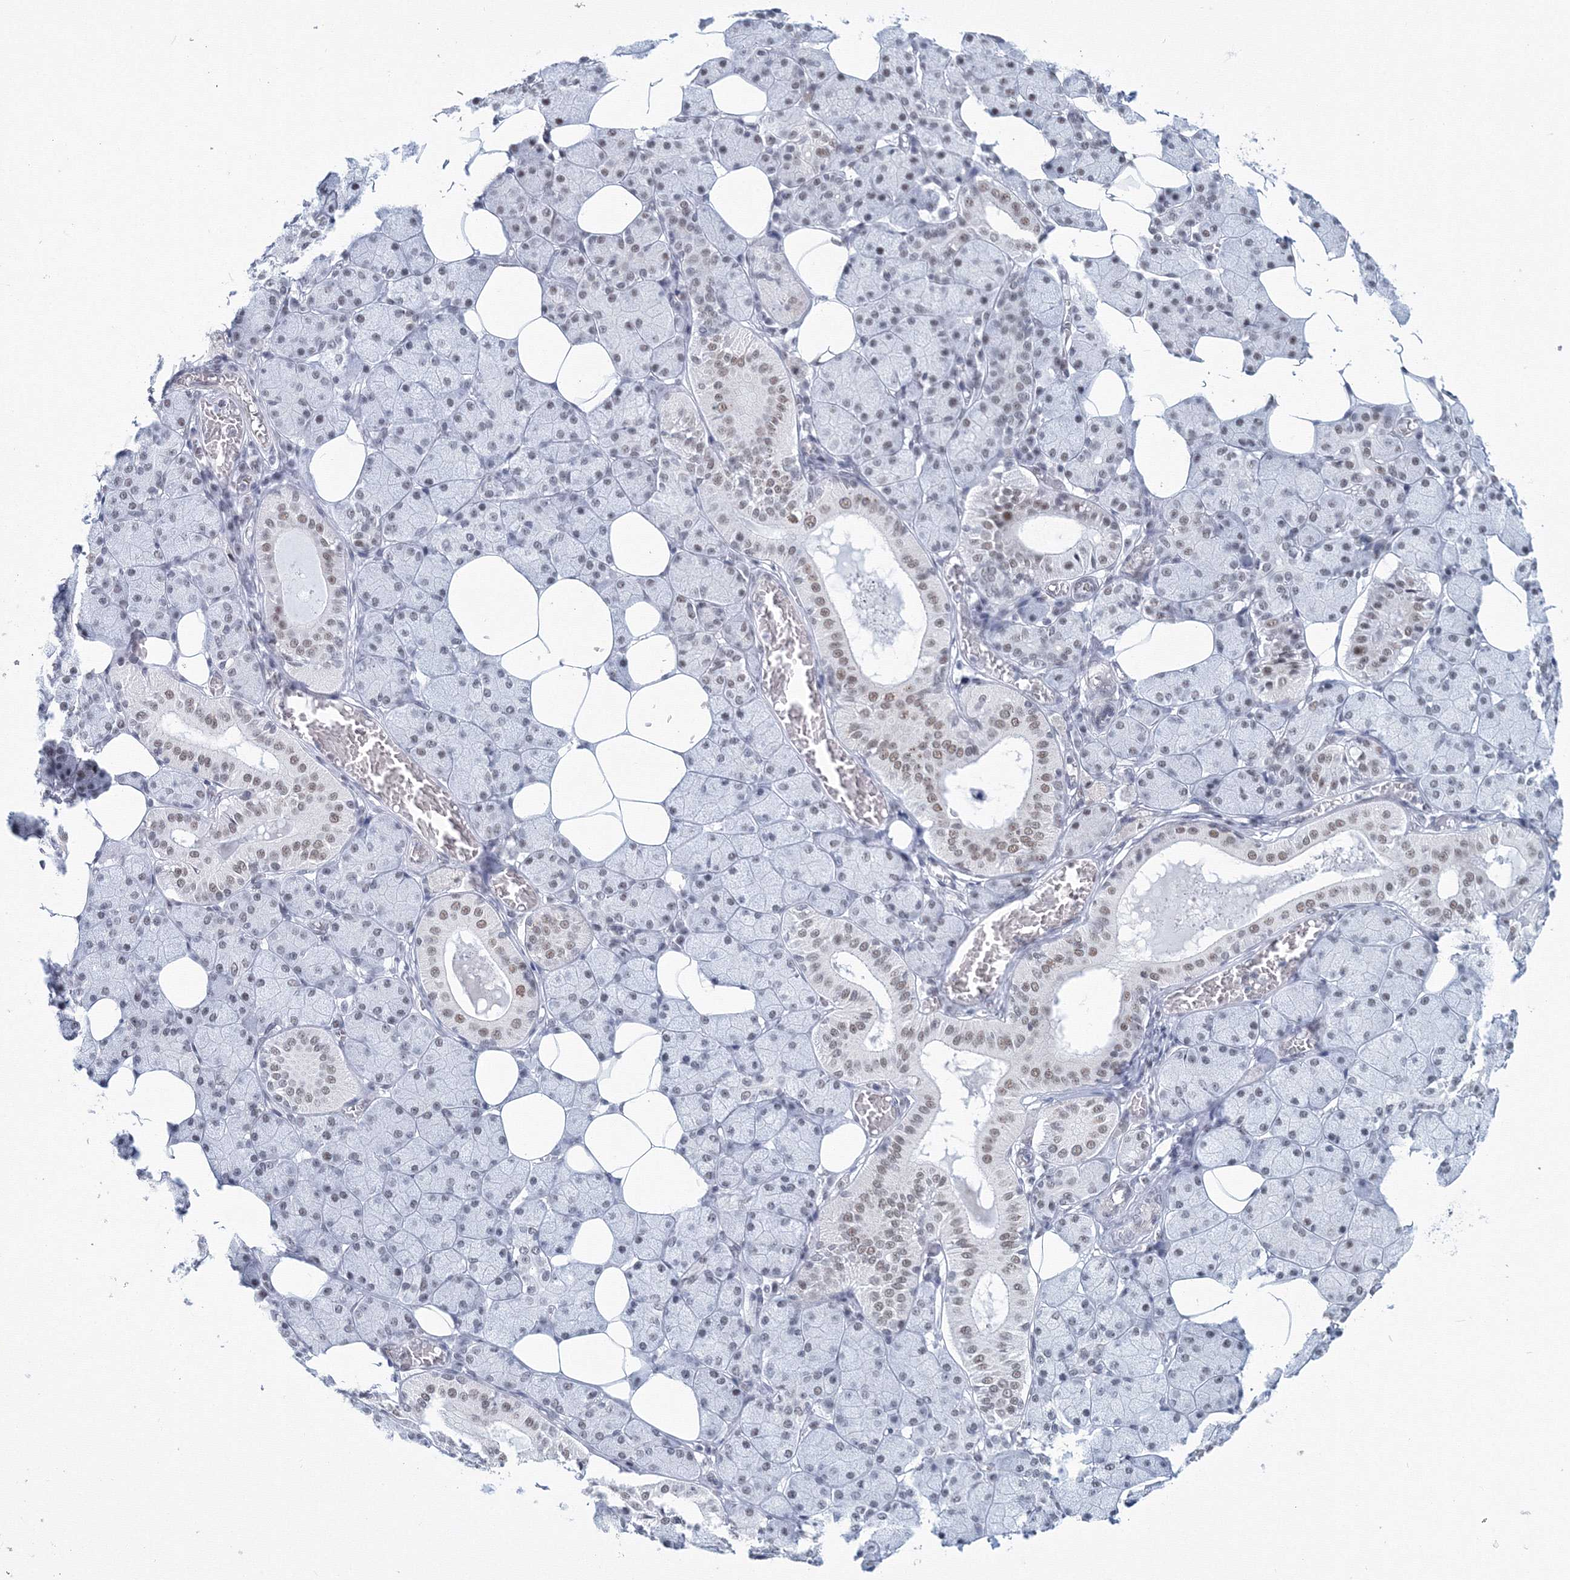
{"staining": {"intensity": "moderate", "quantity": "<25%", "location": "nuclear"}, "tissue": "salivary gland", "cell_type": "Glandular cells", "image_type": "normal", "snomed": [{"axis": "morphology", "description": "Normal tissue, NOS"}, {"axis": "topography", "description": "Salivary gland"}], "caption": "IHC image of benign salivary gland stained for a protein (brown), which shows low levels of moderate nuclear staining in approximately <25% of glandular cells.", "gene": "SF3B6", "patient": {"sex": "female", "age": 33}}